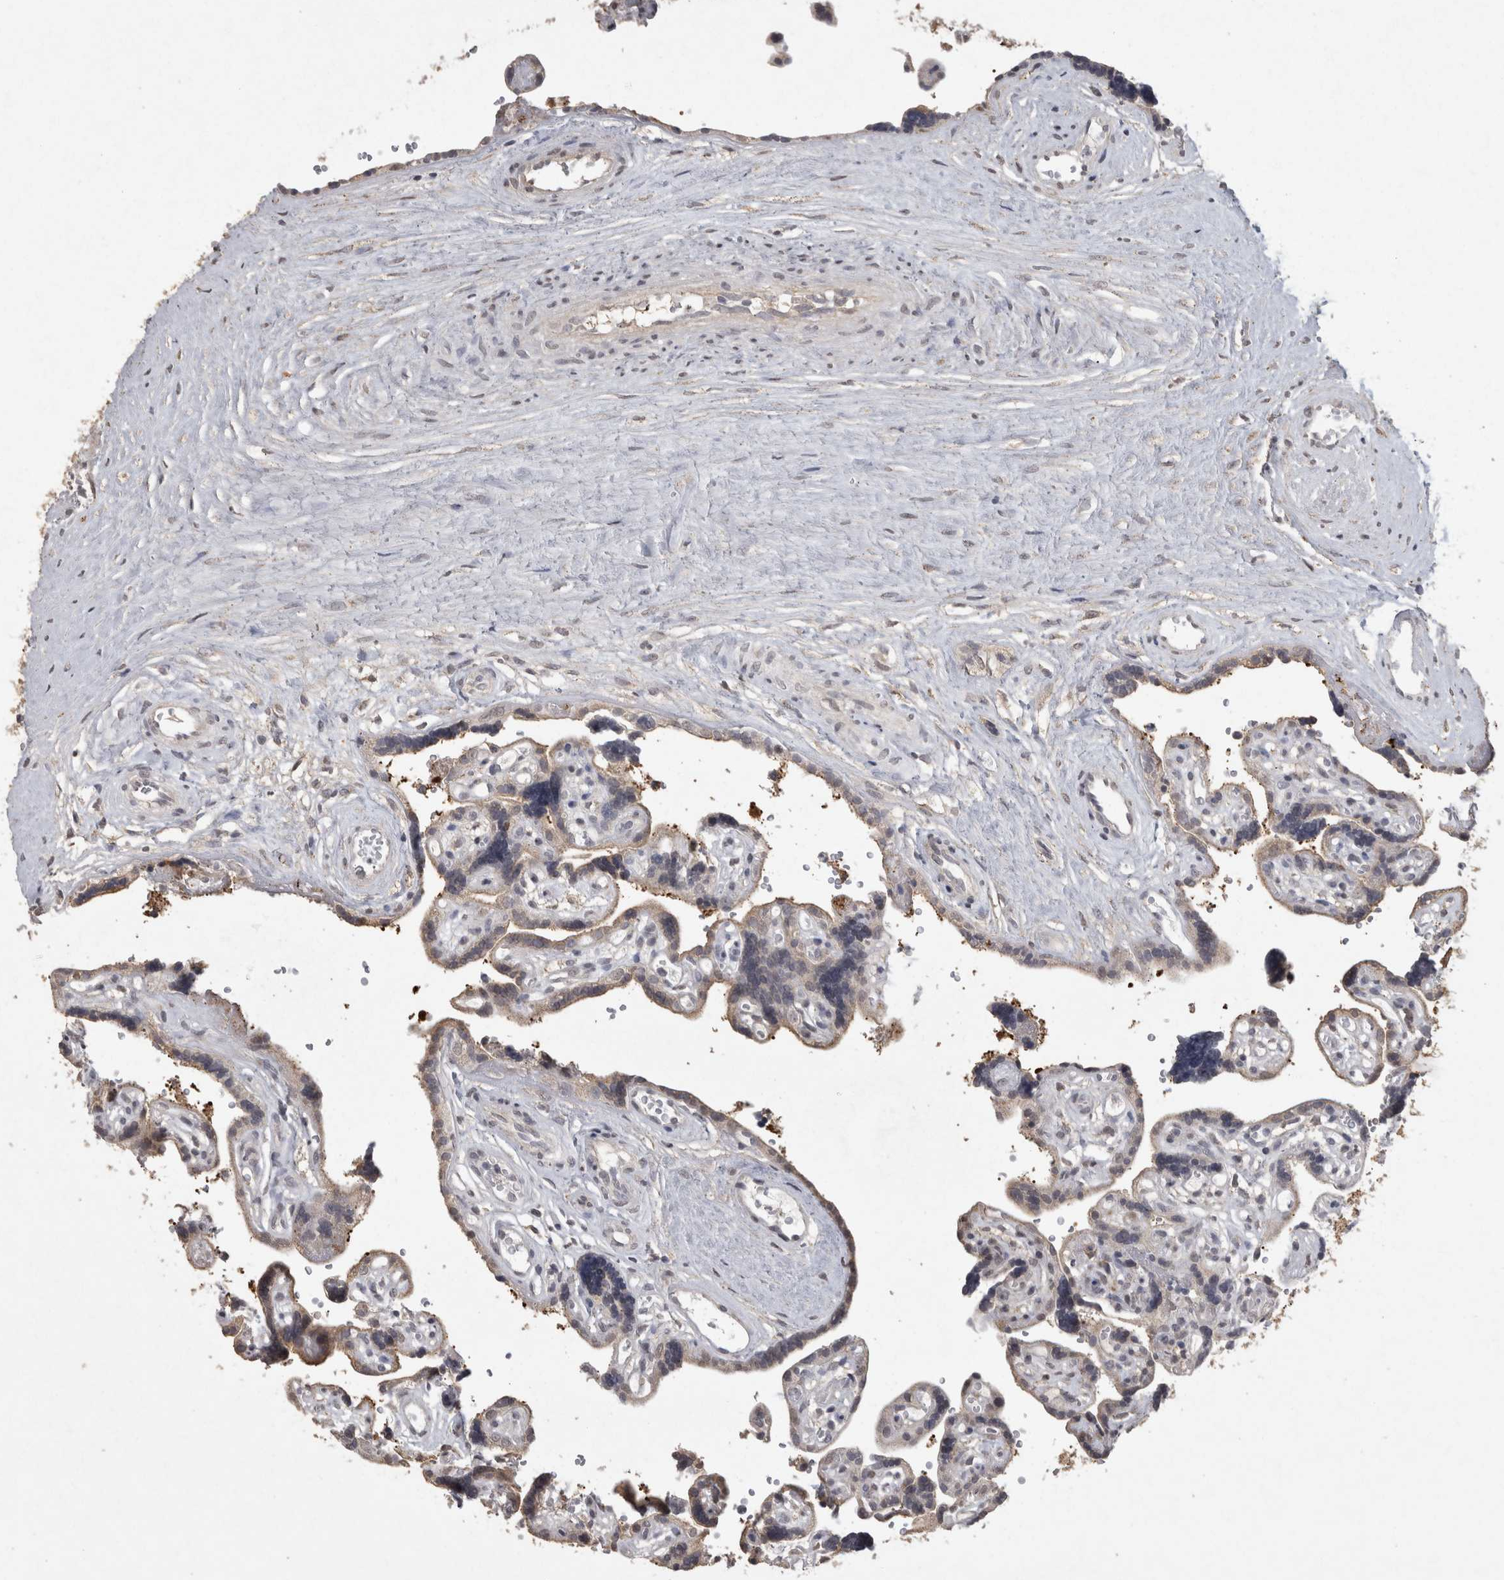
{"staining": {"intensity": "strong", "quantity": "25%-75%", "location": "cytoplasmic/membranous"}, "tissue": "placenta", "cell_type": "Decidual cells", "image_type": "normal", "snomed": [{"axis": "morphology", "description": "Normal tissue, NOS"}, {"axis": "topography", "description": "Placenta"}], "caption": "High-power microscopy captured an immunohistochemistry (IHC) photomicrograph of benign placenta, revealing strong cytoplasmic/membranous positivity in about 25%-75% of decidual cells.", "gene": "MEP1A", "patient": {"sex": "female", "age": 30}}